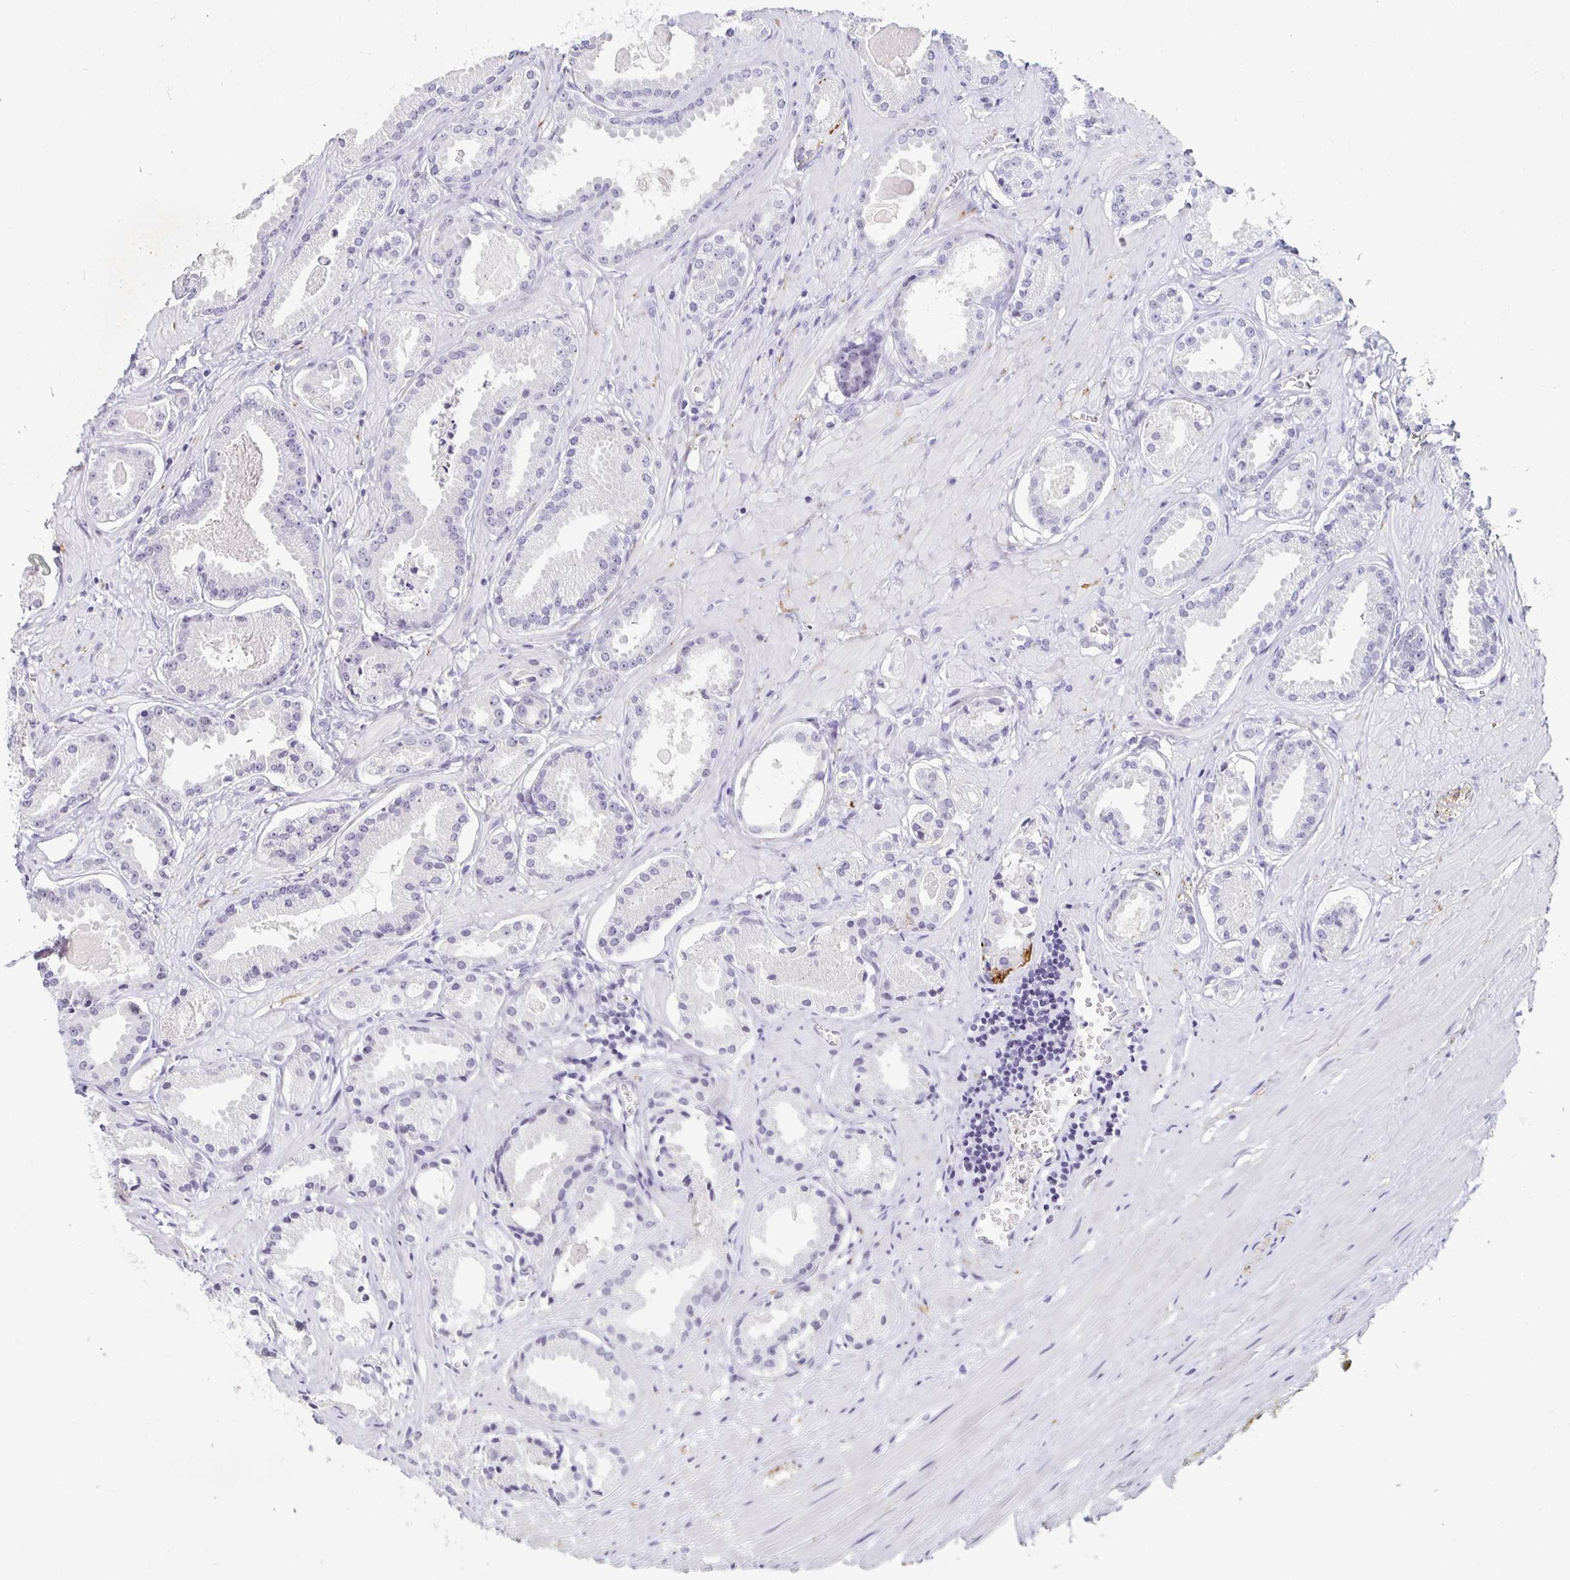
{"staining": {"intensity": "negative", "quantity": "none", "location": "none"}, "tissue": "prostate cancer", "cell_type": "Tumor cells", "image_type": "cancer", "snomed": [{"axis": "morphology", "description": "Adenocarcinoma, NOS"}, {"axis": "morphology", "description": "Adenocarcinoma, Low grade"}, {"axis": "topography", "description": "Prostate"}], "caption": "Immunohistochemistry of adenocarcinoma (prostate) shows no expression in tumor cells.", "gene": "KCNQ2", "patient": {"sex": "male", "age": 64}}